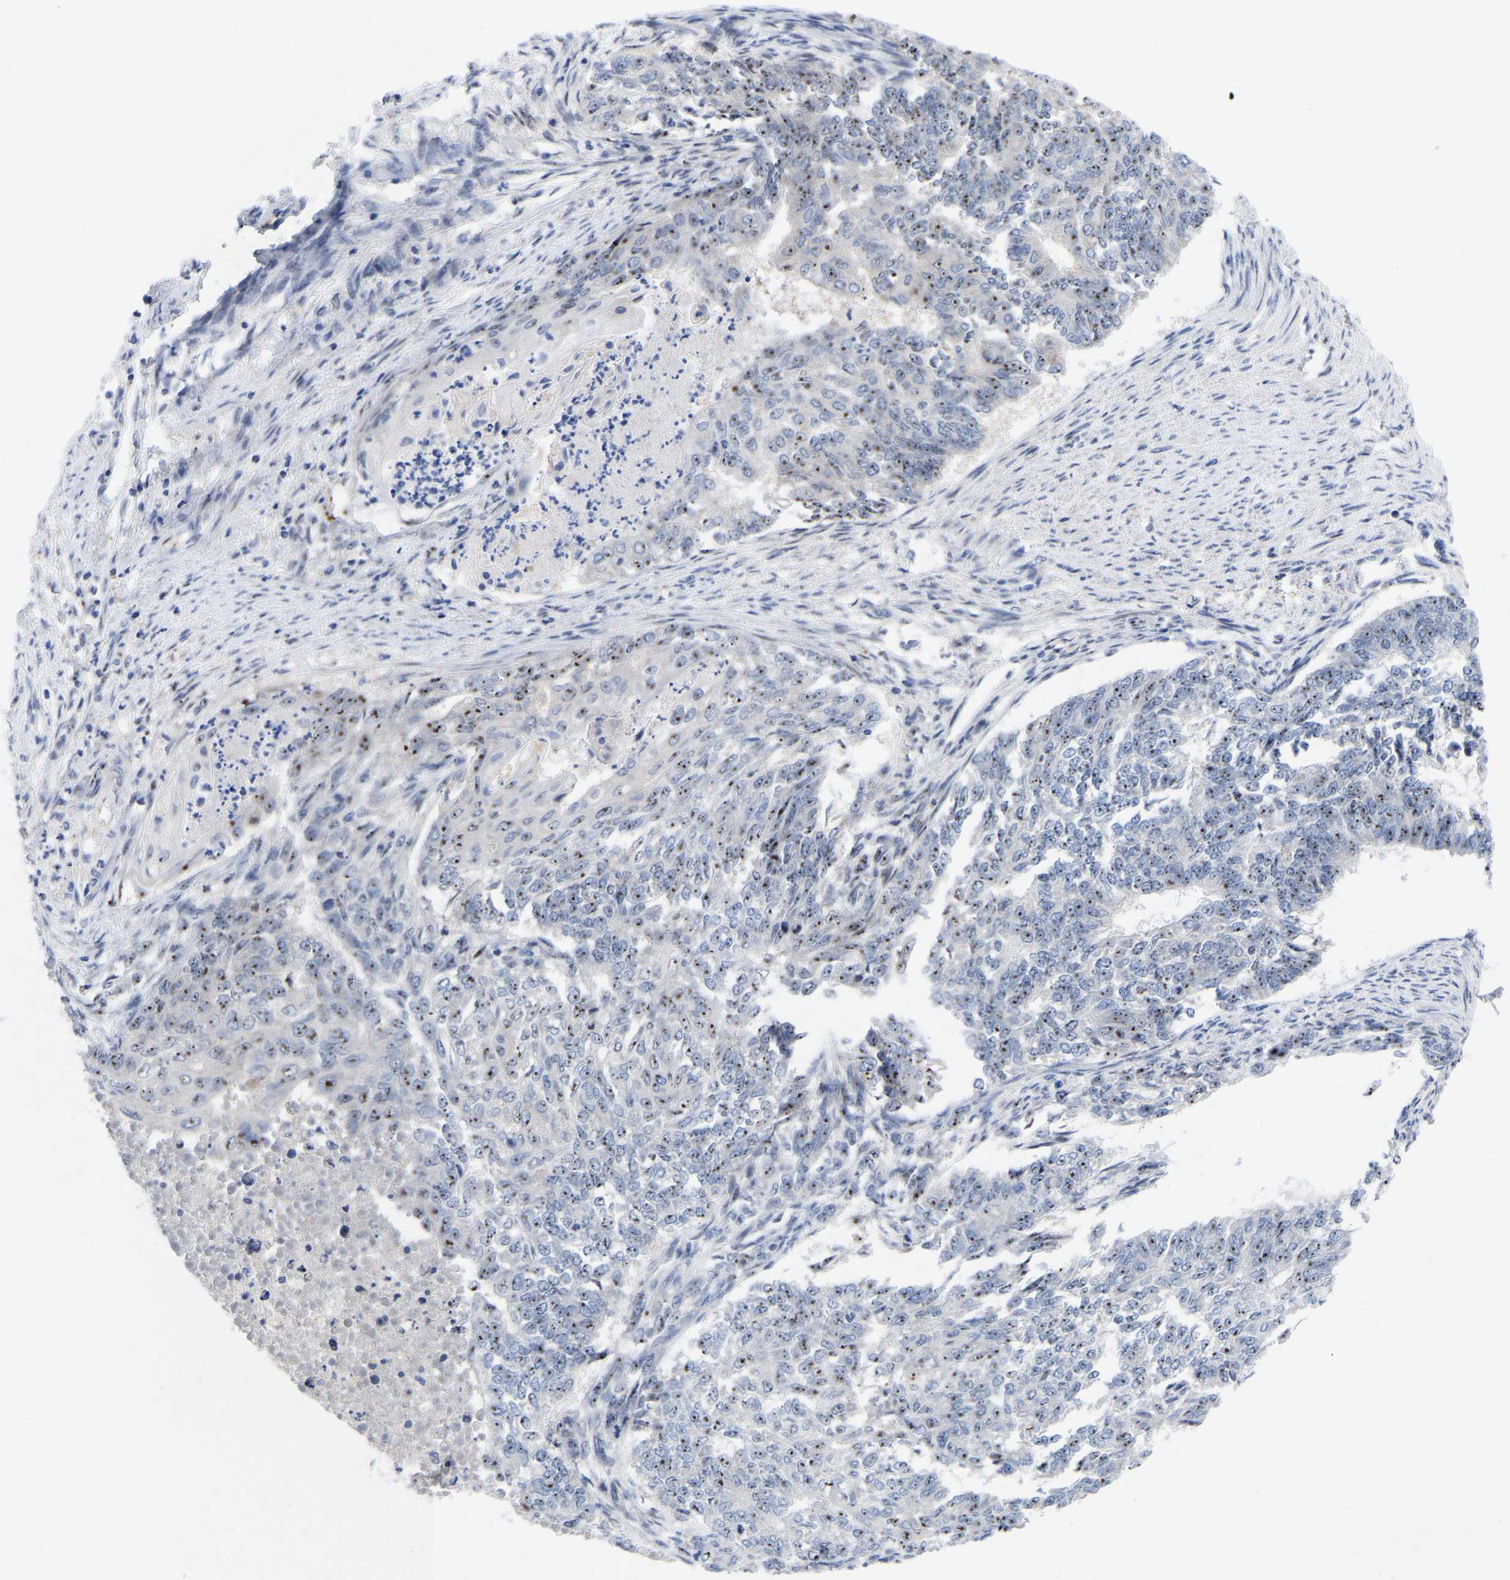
{"staining": {"intensity": "weak", "quantity": "25%-75%", "location": "nuclear"}, "tissue": "endometrial cancer", "cell_type": "Tumor cells", "image_type": "cancer", "snomed": [{"axis": "morphology", "description": "Adenocarcinoma, NOS"}, {"axis": "topography", "description": "Endometrium"}], "caption": "Immunohistochemical staining of endometrial adenocarcinoma exhibits low levels of weak nuclear staining in approximately 25%-75% of tumor cells.", "gene": "NLE1", "patient": {"sex": "female", "age": 32}}